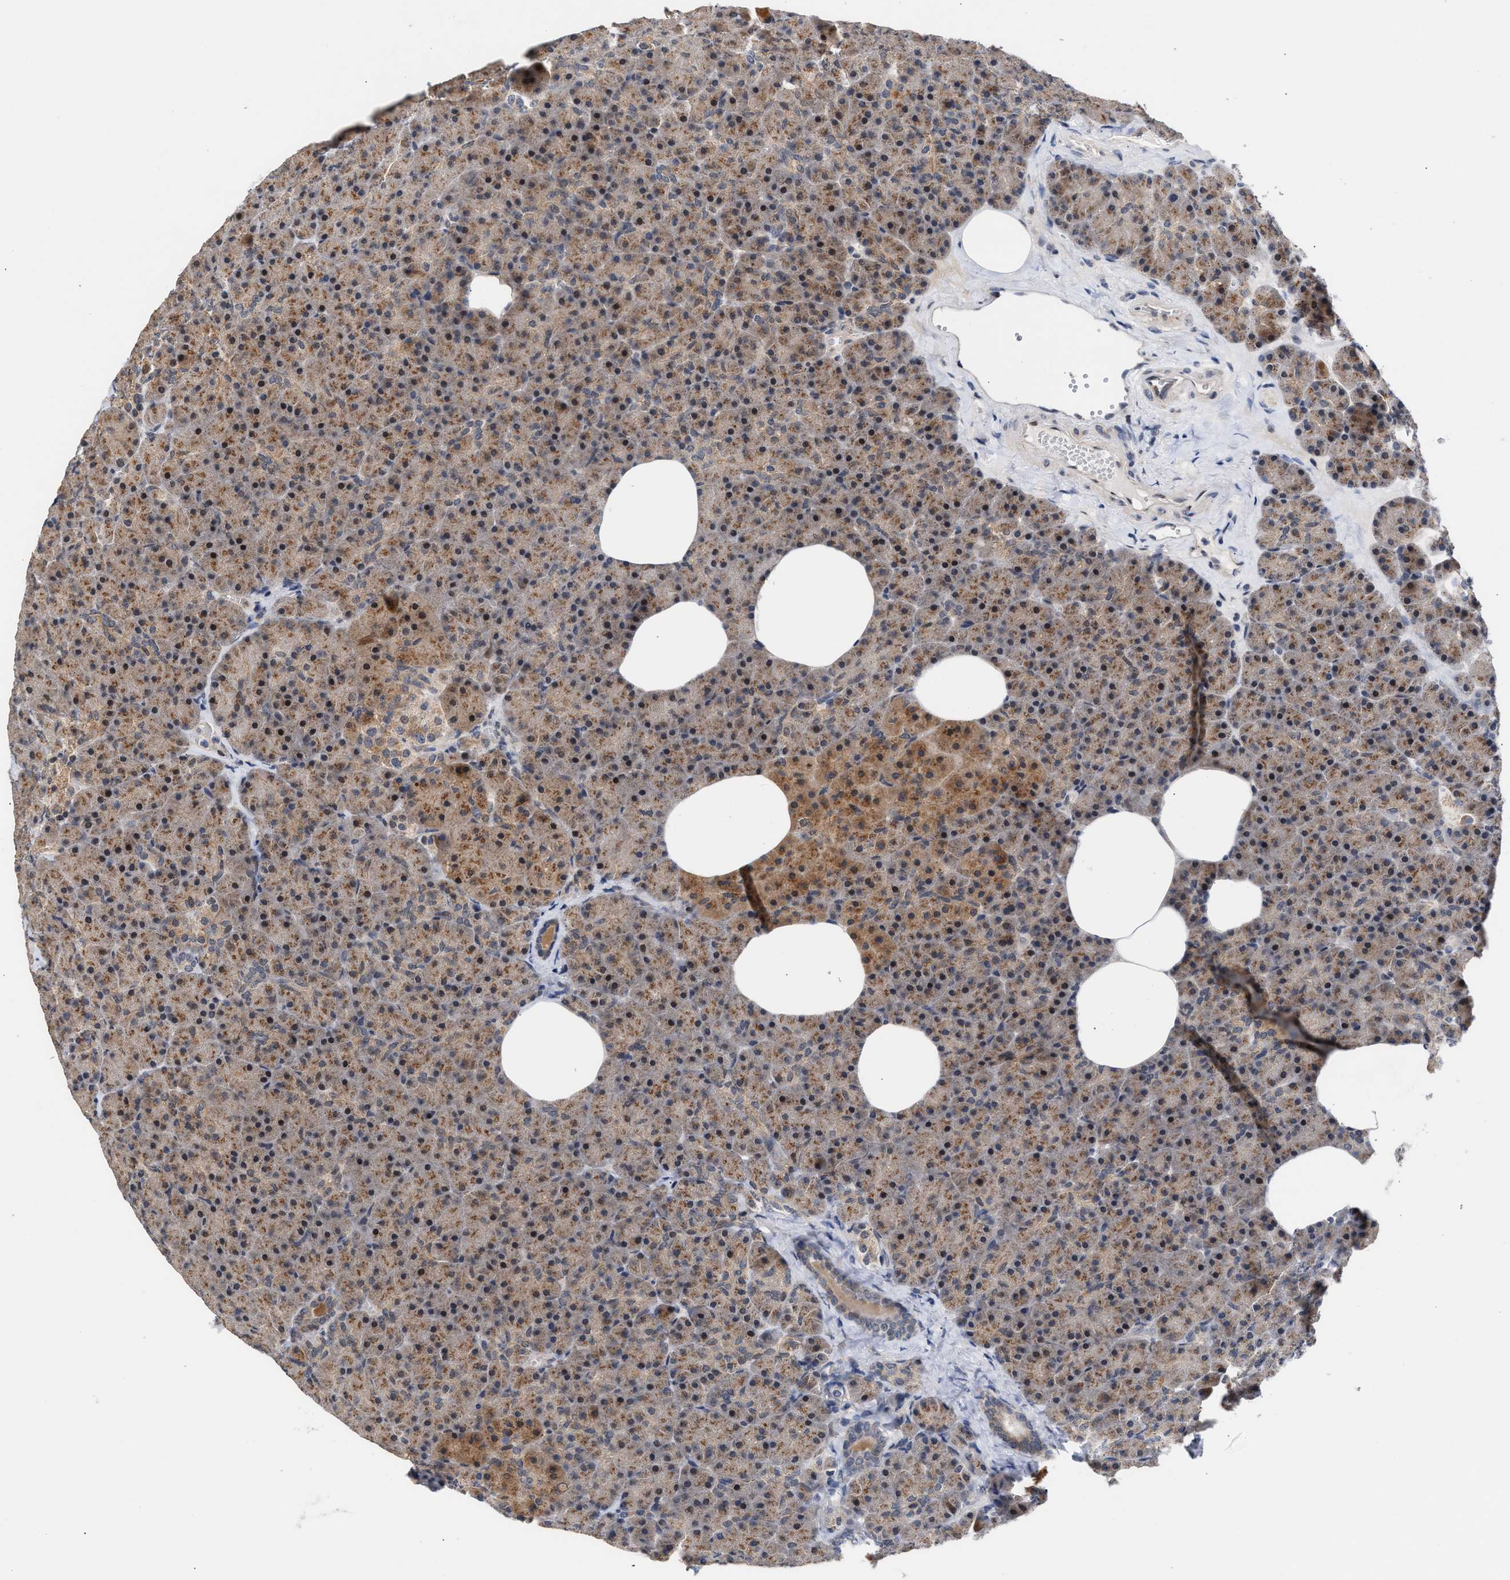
{"staining": {"intensity": "moderate", "quantity": ">75%", "location": "cytoplasmic/membranous"}, "tissue": "pancreas", "cell_type": "Exocrine glandular cells", "image_type": "normal", "snomed": [{"axis": "morphology", "description": "Normal tissue, NOS"}, {"axis": "morphology", "description": "Carcinoid, malignant, NOS"}, {"axis": "topography", "description": "Pancreas"}], "caption": "IHC histopathology image of normal pancreas: human pancreas stained using IHC demonstrates medium levels of moderate protein expression localized specifically in the cytoplasmic/membranous of exocrine glandular cells, appearing as a cytoplasmic/membranous brown color.", "gene": "MKNK2", "patient": {"sex": "female", "age": 35}}